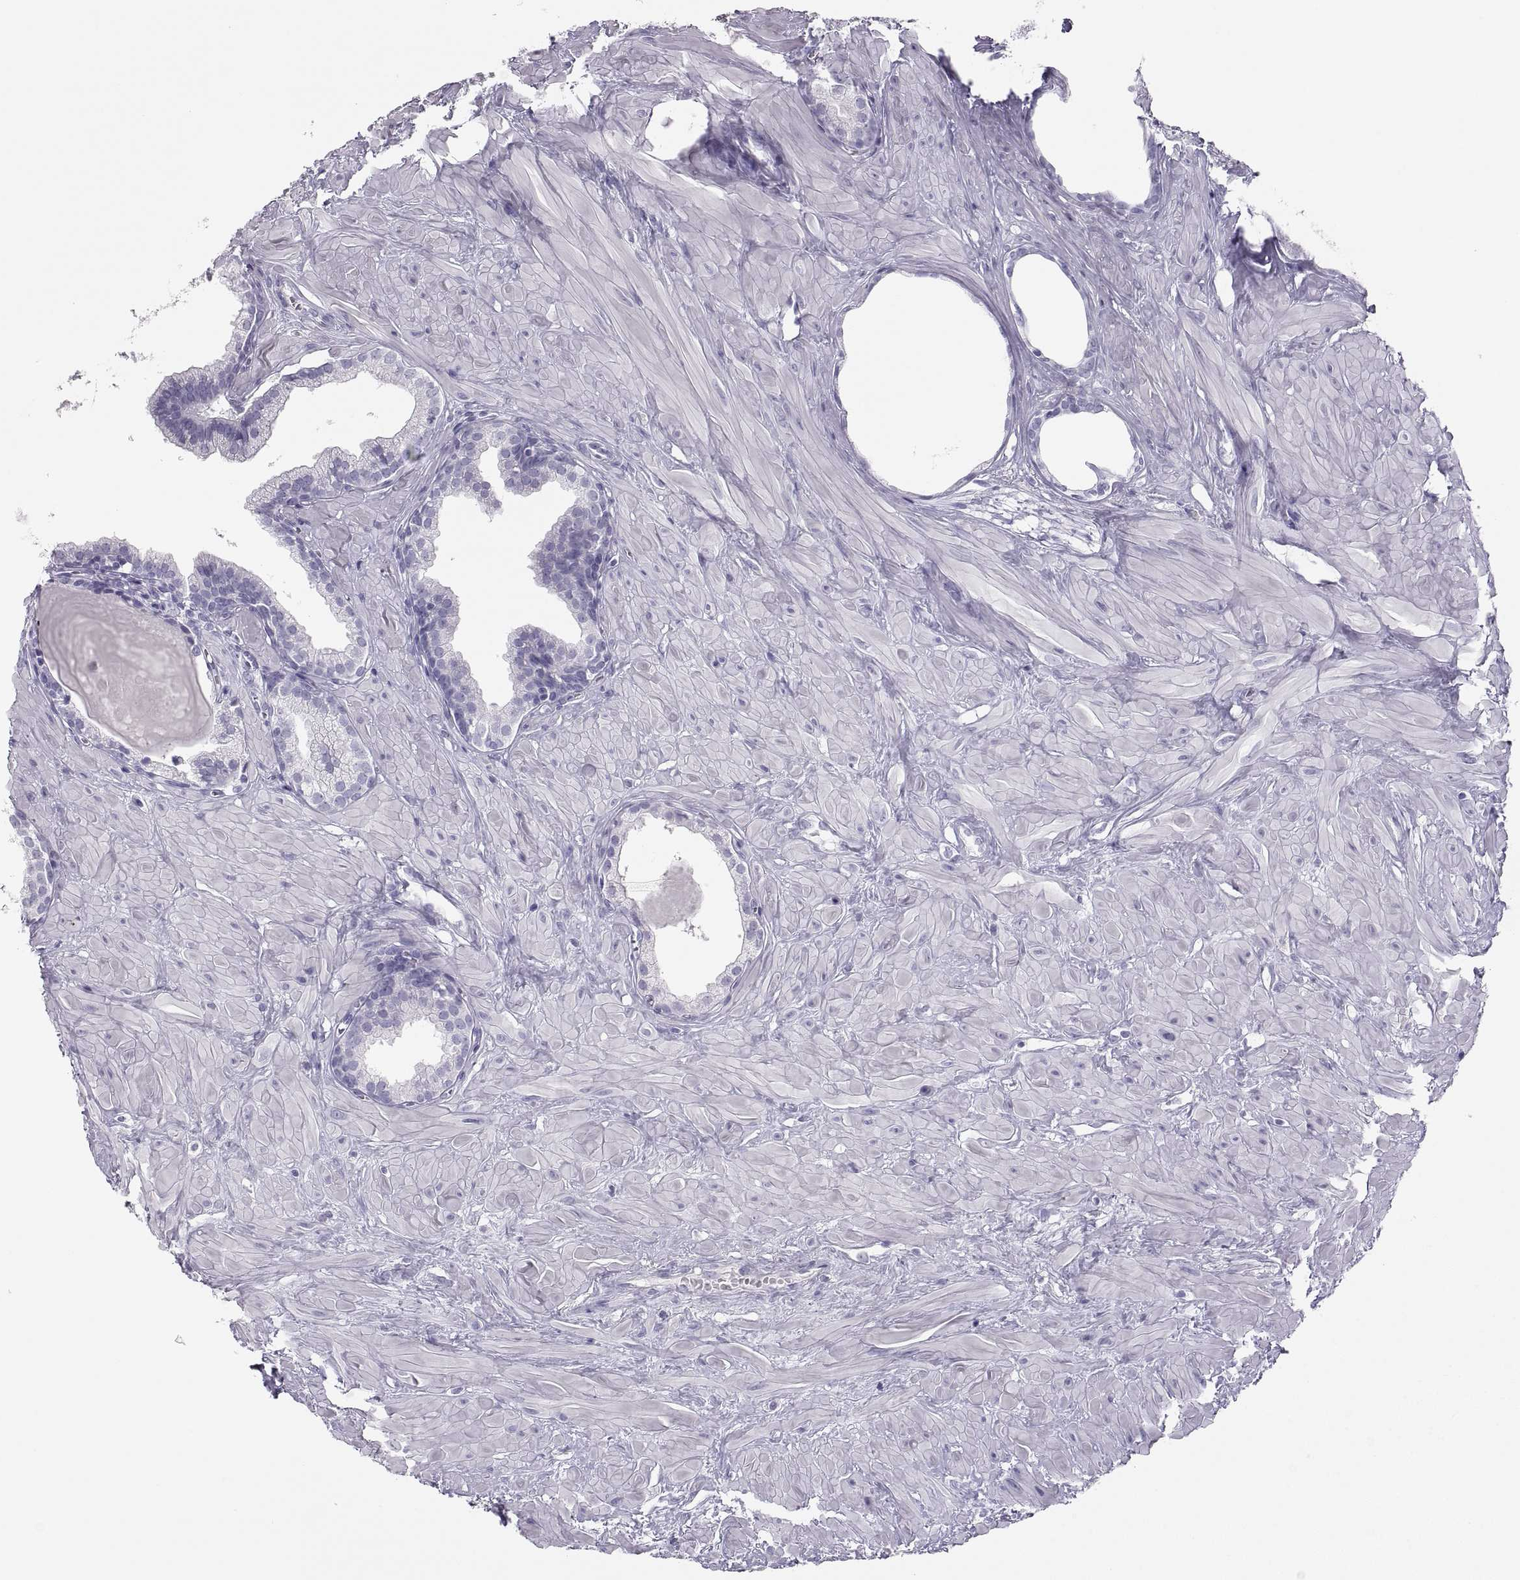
{"staining": {"intensity": "negative", "quantity": "none", "location": "none"}, "tissue": "prostate", "cell_type": "Glandular cells", "image_type": "normal", "snomed": [{"axis": "morphology", "description": "Normal tissue, NOS"}, {"axis": "topography", "description": "Prostate"}], "caption": "Immunohistochemistry (IHC) of benign human prostate demonstrates no expression in glandular cells.", "gene": "SEMG1", "patient": {"sex": "male", "age": 48}}